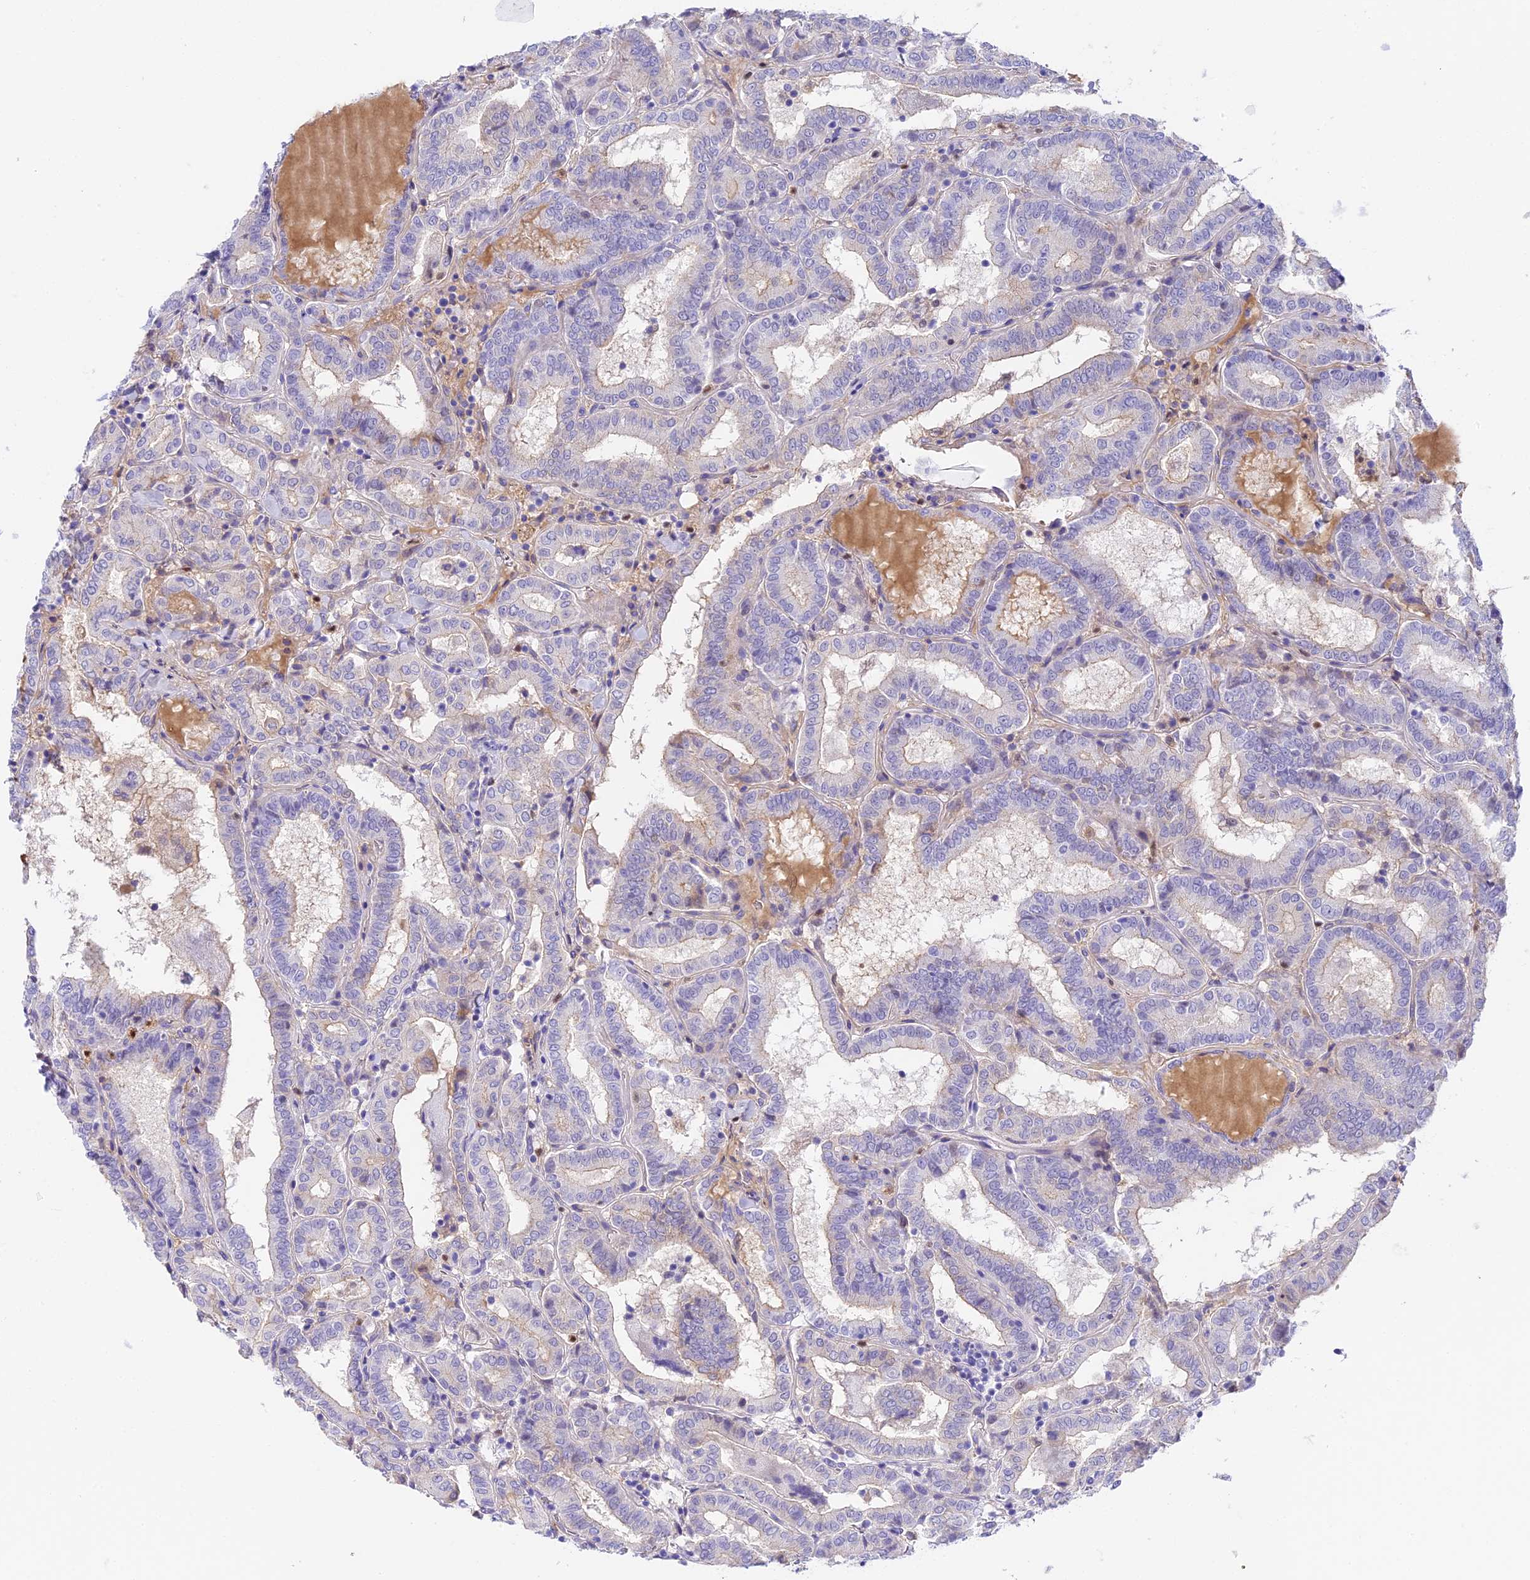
{"staining": {"intensity": "negative", "quantity": "none", "location": "none"}, "tissue": "thyroid cancer", "cell_type": "Tumor cells", "image_type": "cancer", "snomed": [{"axis": "morphology", "description": "Papillary adenocarcinoma, NOS"}, {"axis": "topography", "description": "Thyroid gland"}], "caption": "An immunohistochemistry (IHC) photomicrograph of thyroid cancer (papillary adenocarcinoma) is shown. There is no staining in tumor cells of thyroid cancer (papillary adenocarcinoma). The staining is performed using DAB (3,3'-diaminobenzidine) brown chromogen with nuclei counter-stained in using hematoxylin.", "gene": "HOMER3", "patient": {"sex": "female", "age": 72}}